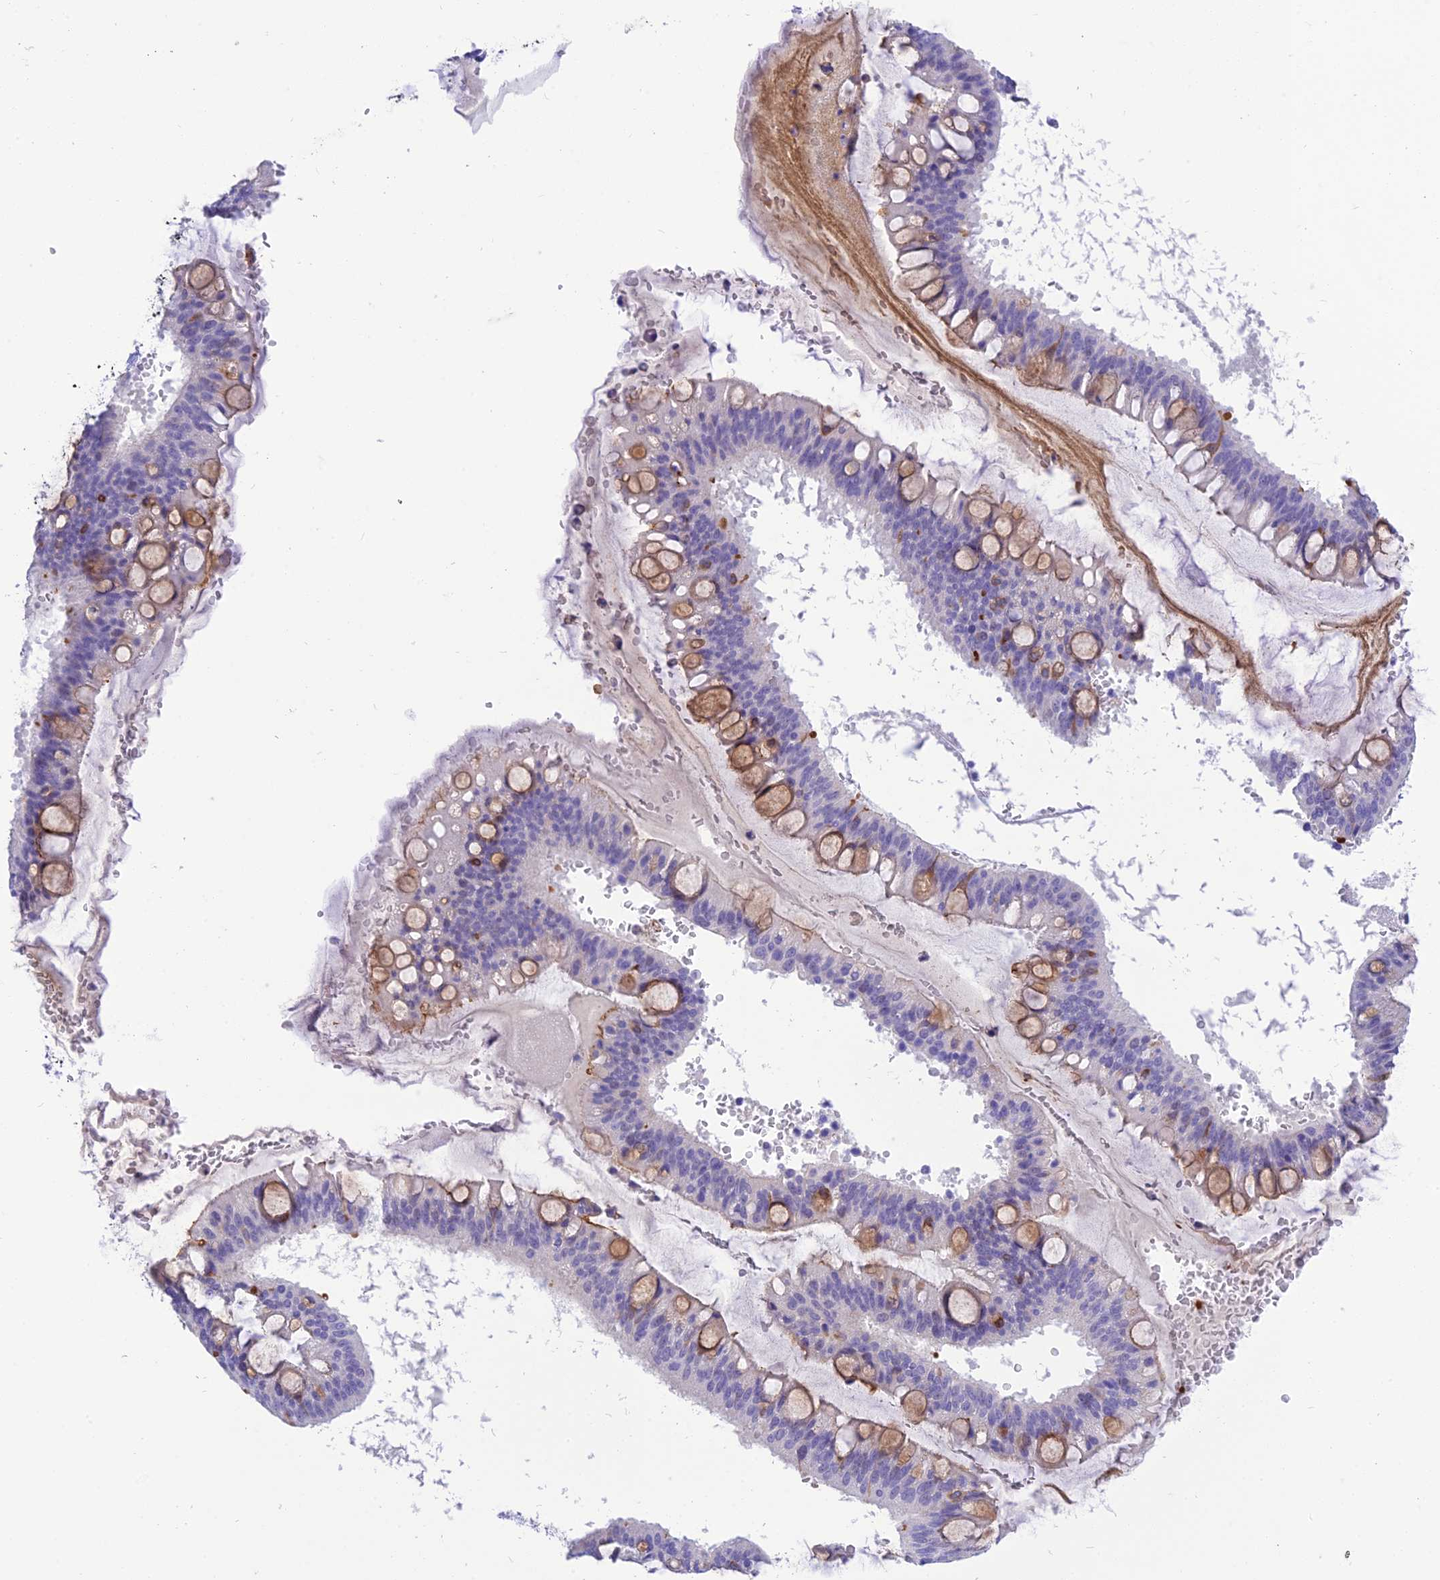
{"staining": {"intensity": "moderate", "quantity": "<25%", "location": "cytoplasmic/membranous"}, "tissue": "ovarian cancer", "cell_type": "Tumor cells", "image_type": "cancer", "snomed": [{"axis": "morphology", "description": "Cystadenocarcinoma, mucinous, NOS"}, {"axis": "topography", "description": "Ovary"}], "caption": "Mucinous cystadenocarcinoma (ovarian) tissue displays moderate cytoplasmic/membranous expression in approximately <25% of tumor cells", "gene": "KDELR3", "patient": {"sex": "female", "age": 73}}